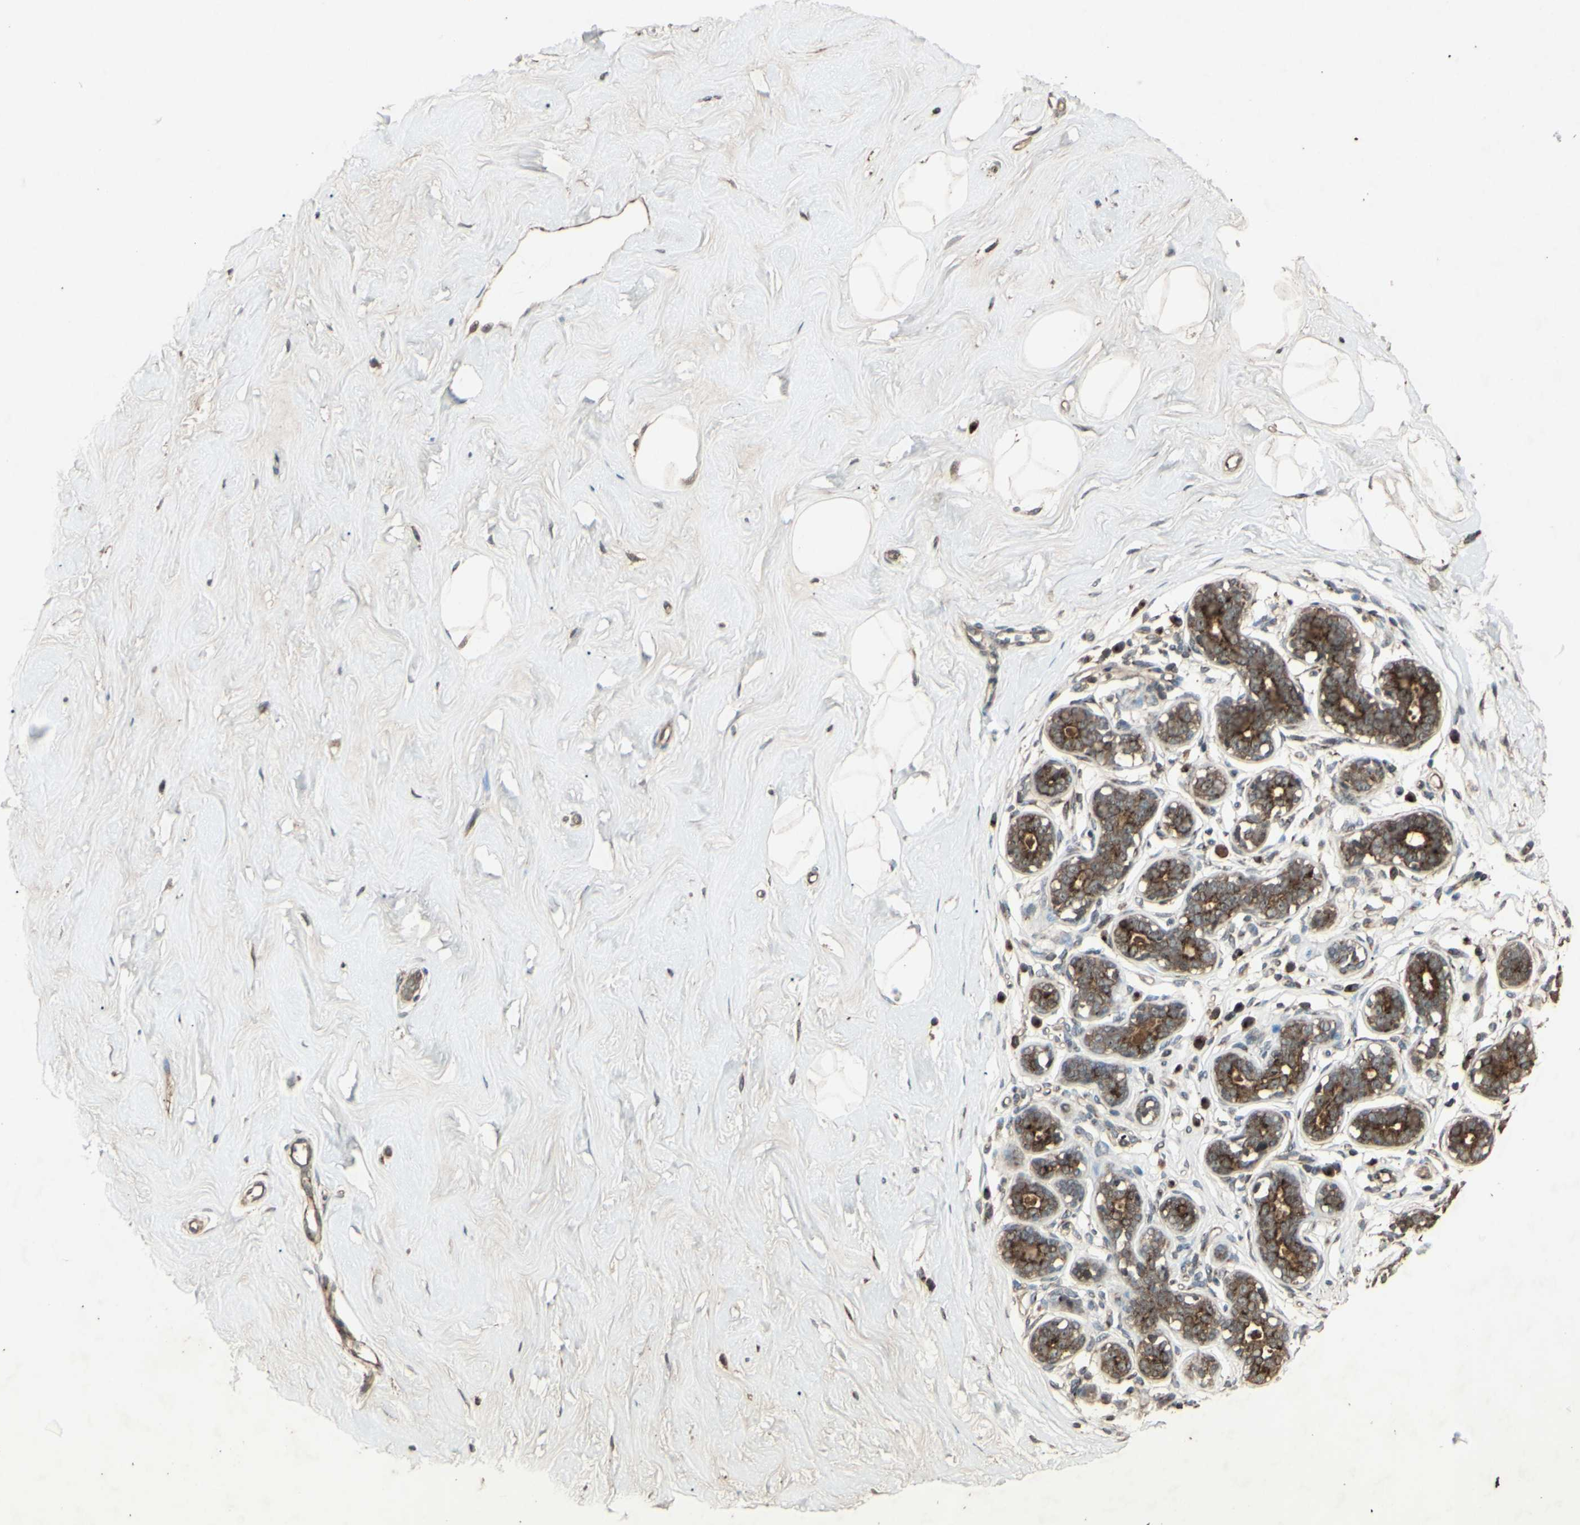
{"staining": {"intensity": "negative", "quantity": "none", "location": "none"}, "tissue": "breast", "cell_type": "Adipocytes", "image_type": "normal", "snomed": [{"axis": "morphology", "description": "Normal tissue, NOS"}, {"axis": "topography", "description": "Breast"}], "caption": "This photomicrograph is of benign breast stained with immunohistochemistry (IHC) to label a protein in brown with the nuclei are counter-stained blue. There is no positivity in adipocytes. The staining was performed using DAB (3,3'-diaminobenzidine) to visualize the protein expression in brown, while the nuclei were stained in blue with hematoxylin (Magnification: 20x).", "gene": "AP1G1", "patient": {"sex": "female", "age": 23}}